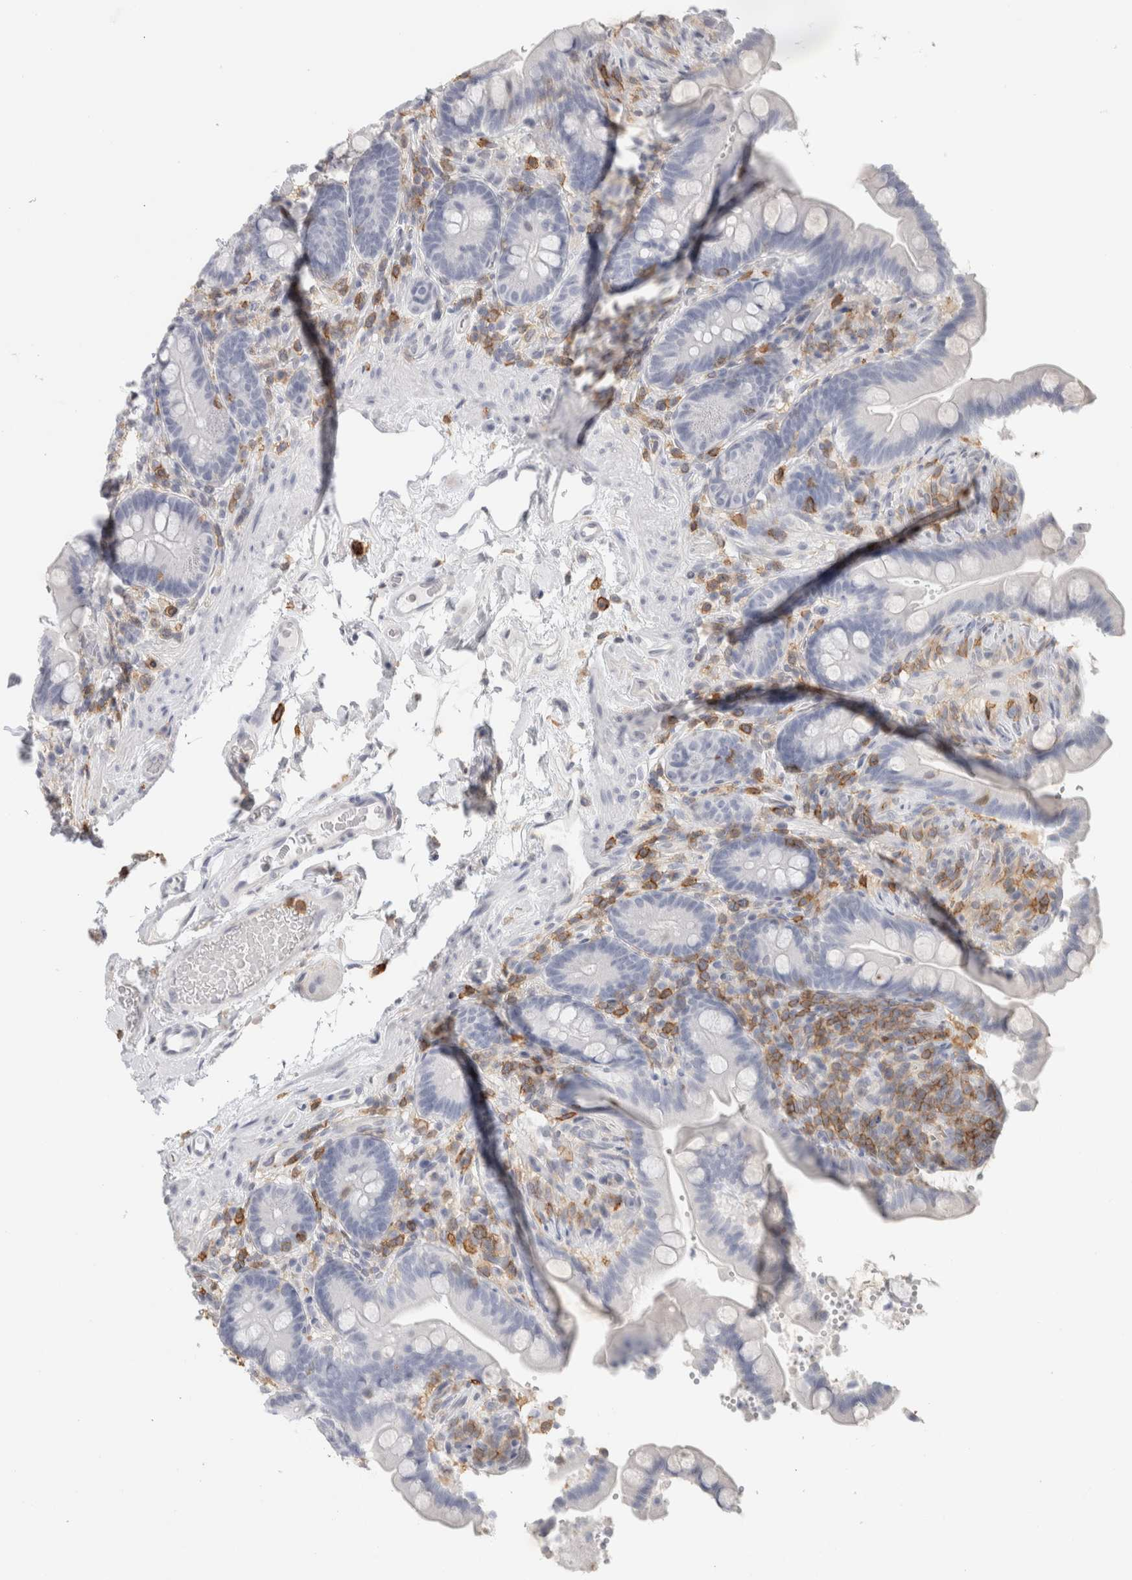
{"staining": {"intensity": "negative", "quantity": "none", "location": "none"}, "tissue": "colon", "cell_type": "Endothelial cells", "image_type": "normal", "snomed": [{"axis": "morphology", "description": "Normal tissue, NOS"}, {"axis": "topography", "description": "Smooth muscle"}, {"axis": "topography", "description": "Colon"}], "caption": "IHC micrograph of normal colon stained for a protein (brown), which shows no staining in endothelial cells.", "gene": "P2RY2", "patient": {"sex": "male", "age": 73}}